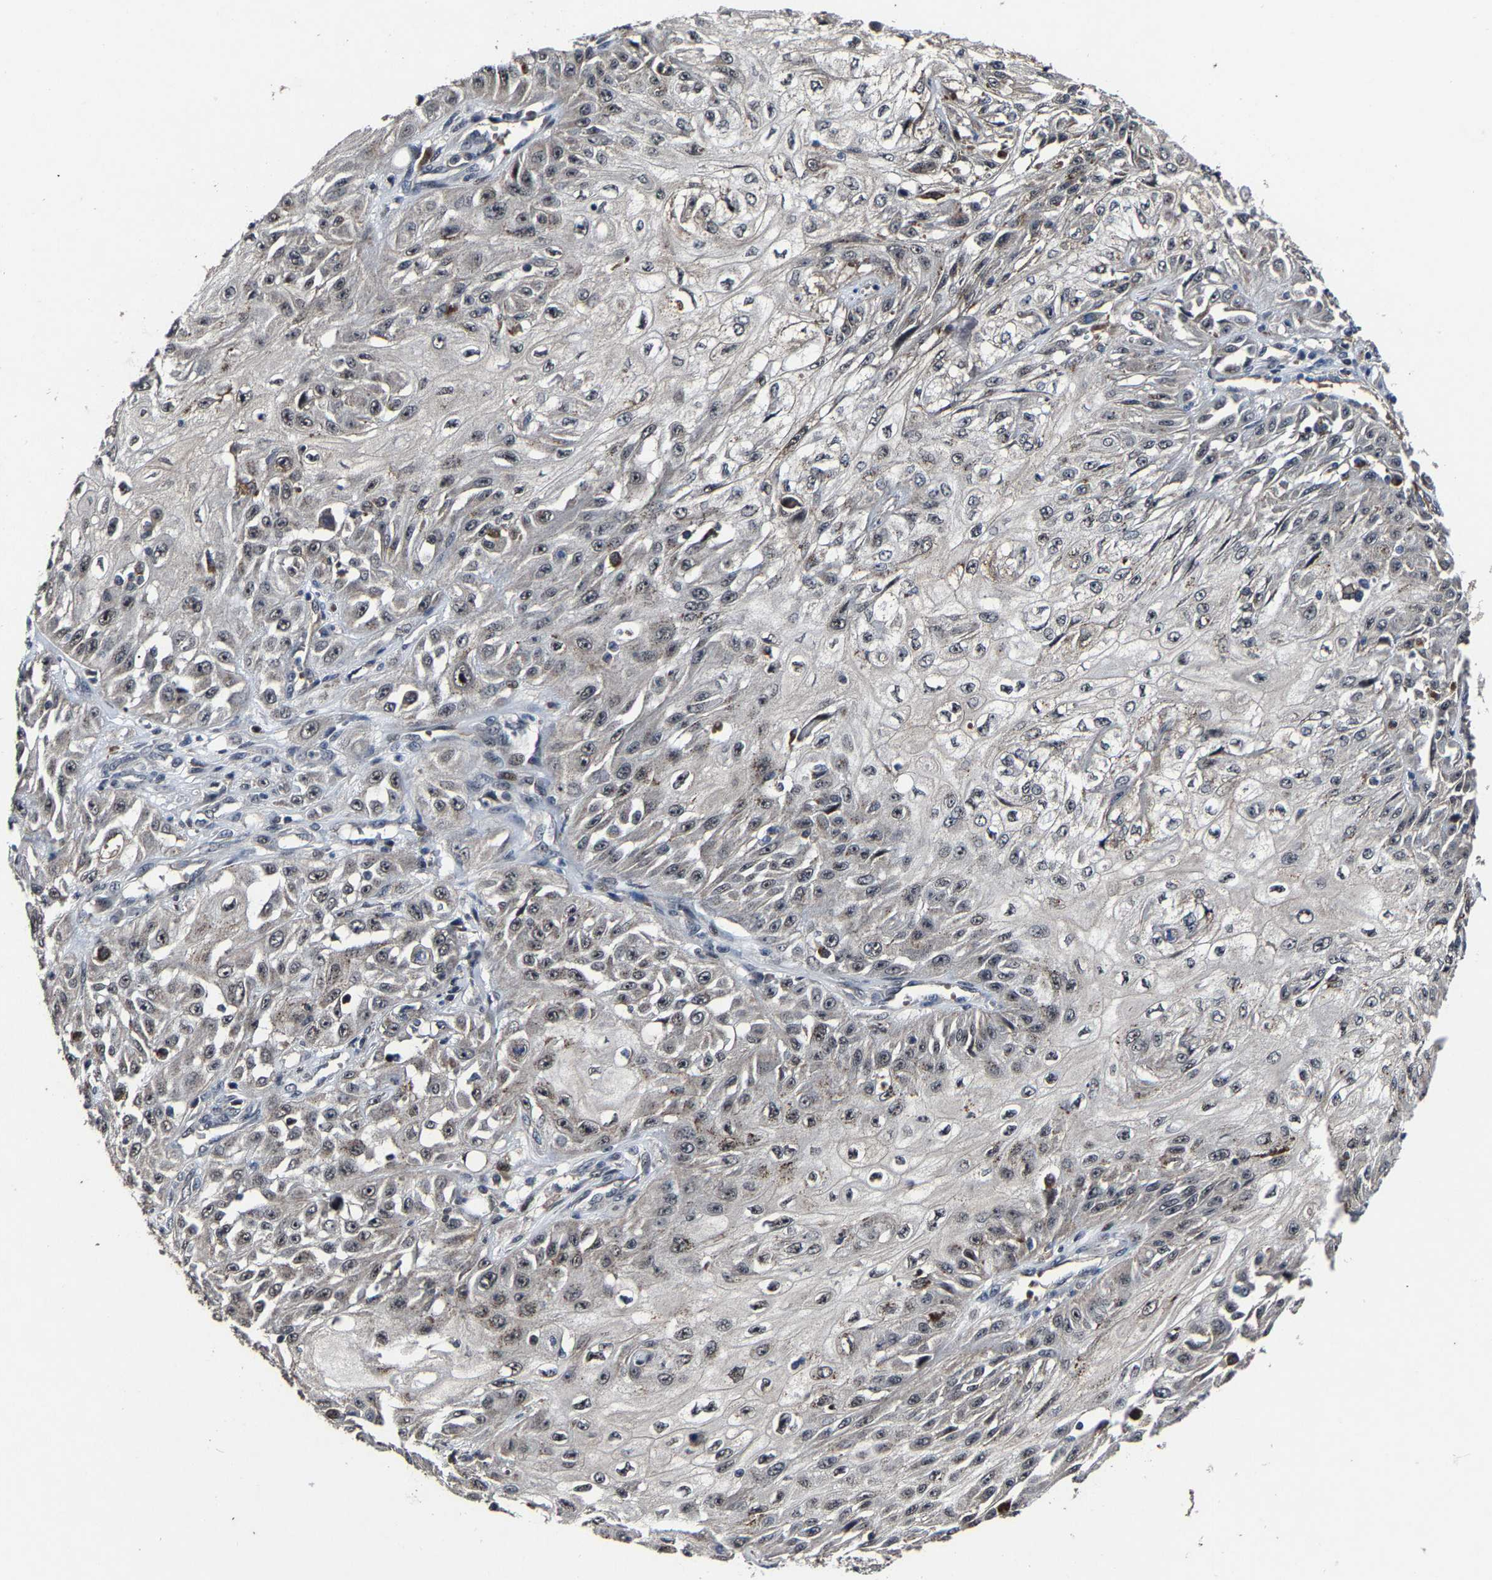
{"staining": {"intensity": "weak", "quantity": ">75%", "location": "nuclear"}, "tissue": "skin cancer", "cell_type": "Tumor cells", "image_type": "cancer", "snomed": [{"axis": "morphology", "description": "Squamous cell carcinoma, NOS"}, {"axis": "morphology", "description": "Squamous cell carcinoma, metastatic, NOS"}, {"axis": "topography", "description": "Skin"}, {"axis": "topography", "description": "Lymph node"}], "caption": "Human skin metastatic squamous cell carcinoma stained for a protein (brown) reveals weak nuclear positive positivity in about >75% of tumor cells.", "gene": "LSM8", "patient": {"sex": "male", "age": 75}}